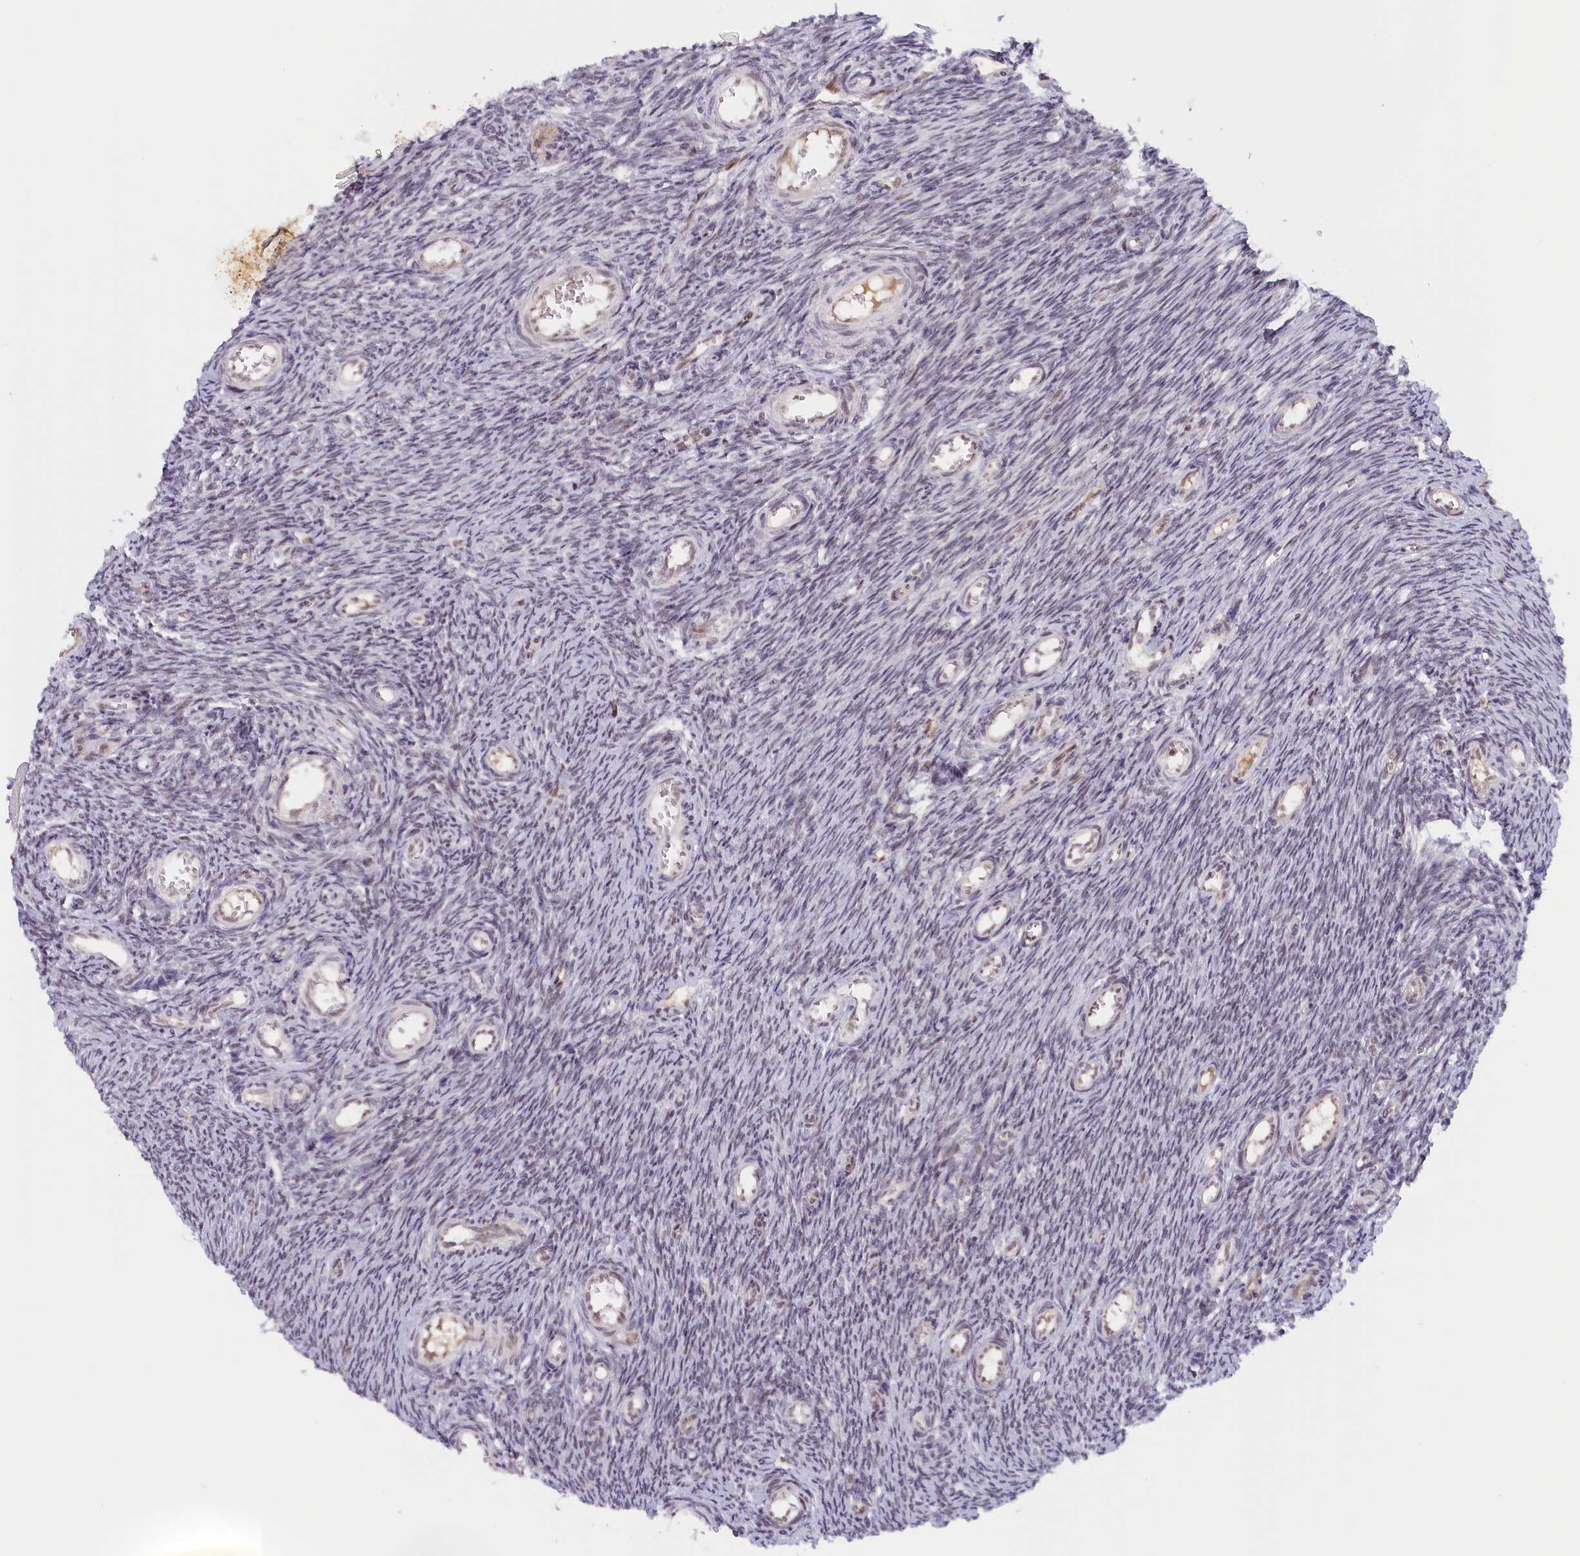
{"staining": {"intensity": "moderate", "quantity": ">75%", "location": "nuclear"}, "tissue": "ovary", "cell_type": "Follicle cells", "image_type": "normal", "snomed": [{"axis": "morphology", "description": "Normal tissue, NOS"}, {"axis": "topography", "description": "Ovary"}], "caption": "Benign ovary was stained to show a protein in brown. There is medium levels of moderate nuclear positivity in approximately >75% of follicle cells.", "gene": "SEC31B", "patient": {"sex": "female", "age": 44}}